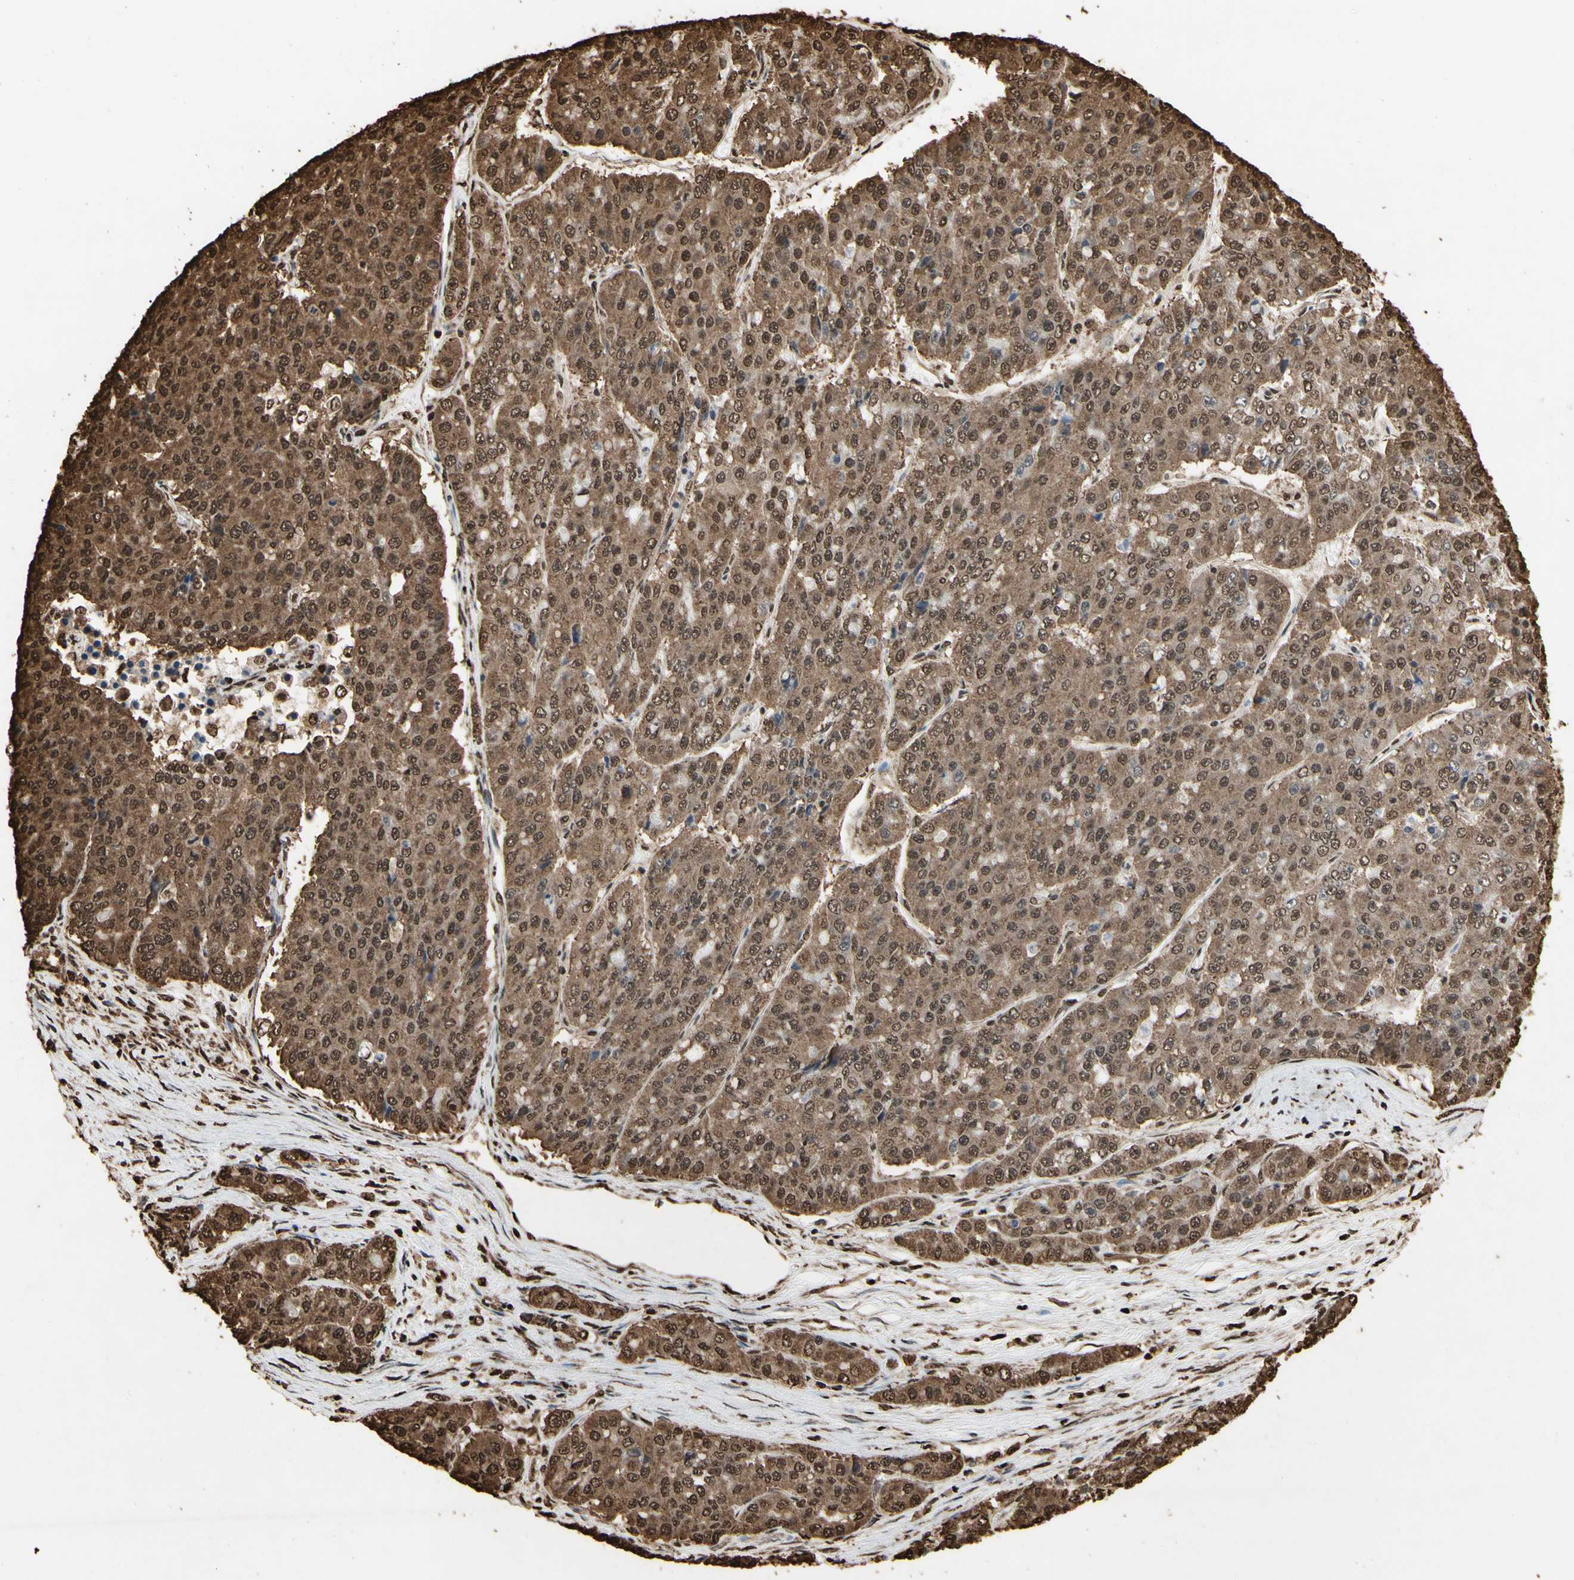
{"staining": {"intensity": "moderate", "quantity": ">75%", "location": "cytoplasmic/membranous,nuclear"}, "tissue": "pancreatic cancer", "cell_type": "Tumor cells", "image_type": "cancer", "snomed": [{"axis": "morphology", "description": "Adenocarcinoma, NOS"}, {"axis": "topography", "description": "Pancreas"}], "caption": "Human pancreatic adenocarcinoma stained for a protein (brown) reveals moderate cytoplasmic/membranous and nuclear positive staining in approximately >75% of tumor cells.", "gene": "HNRNPK", "patient": {"sex": "male", "age": 50}}